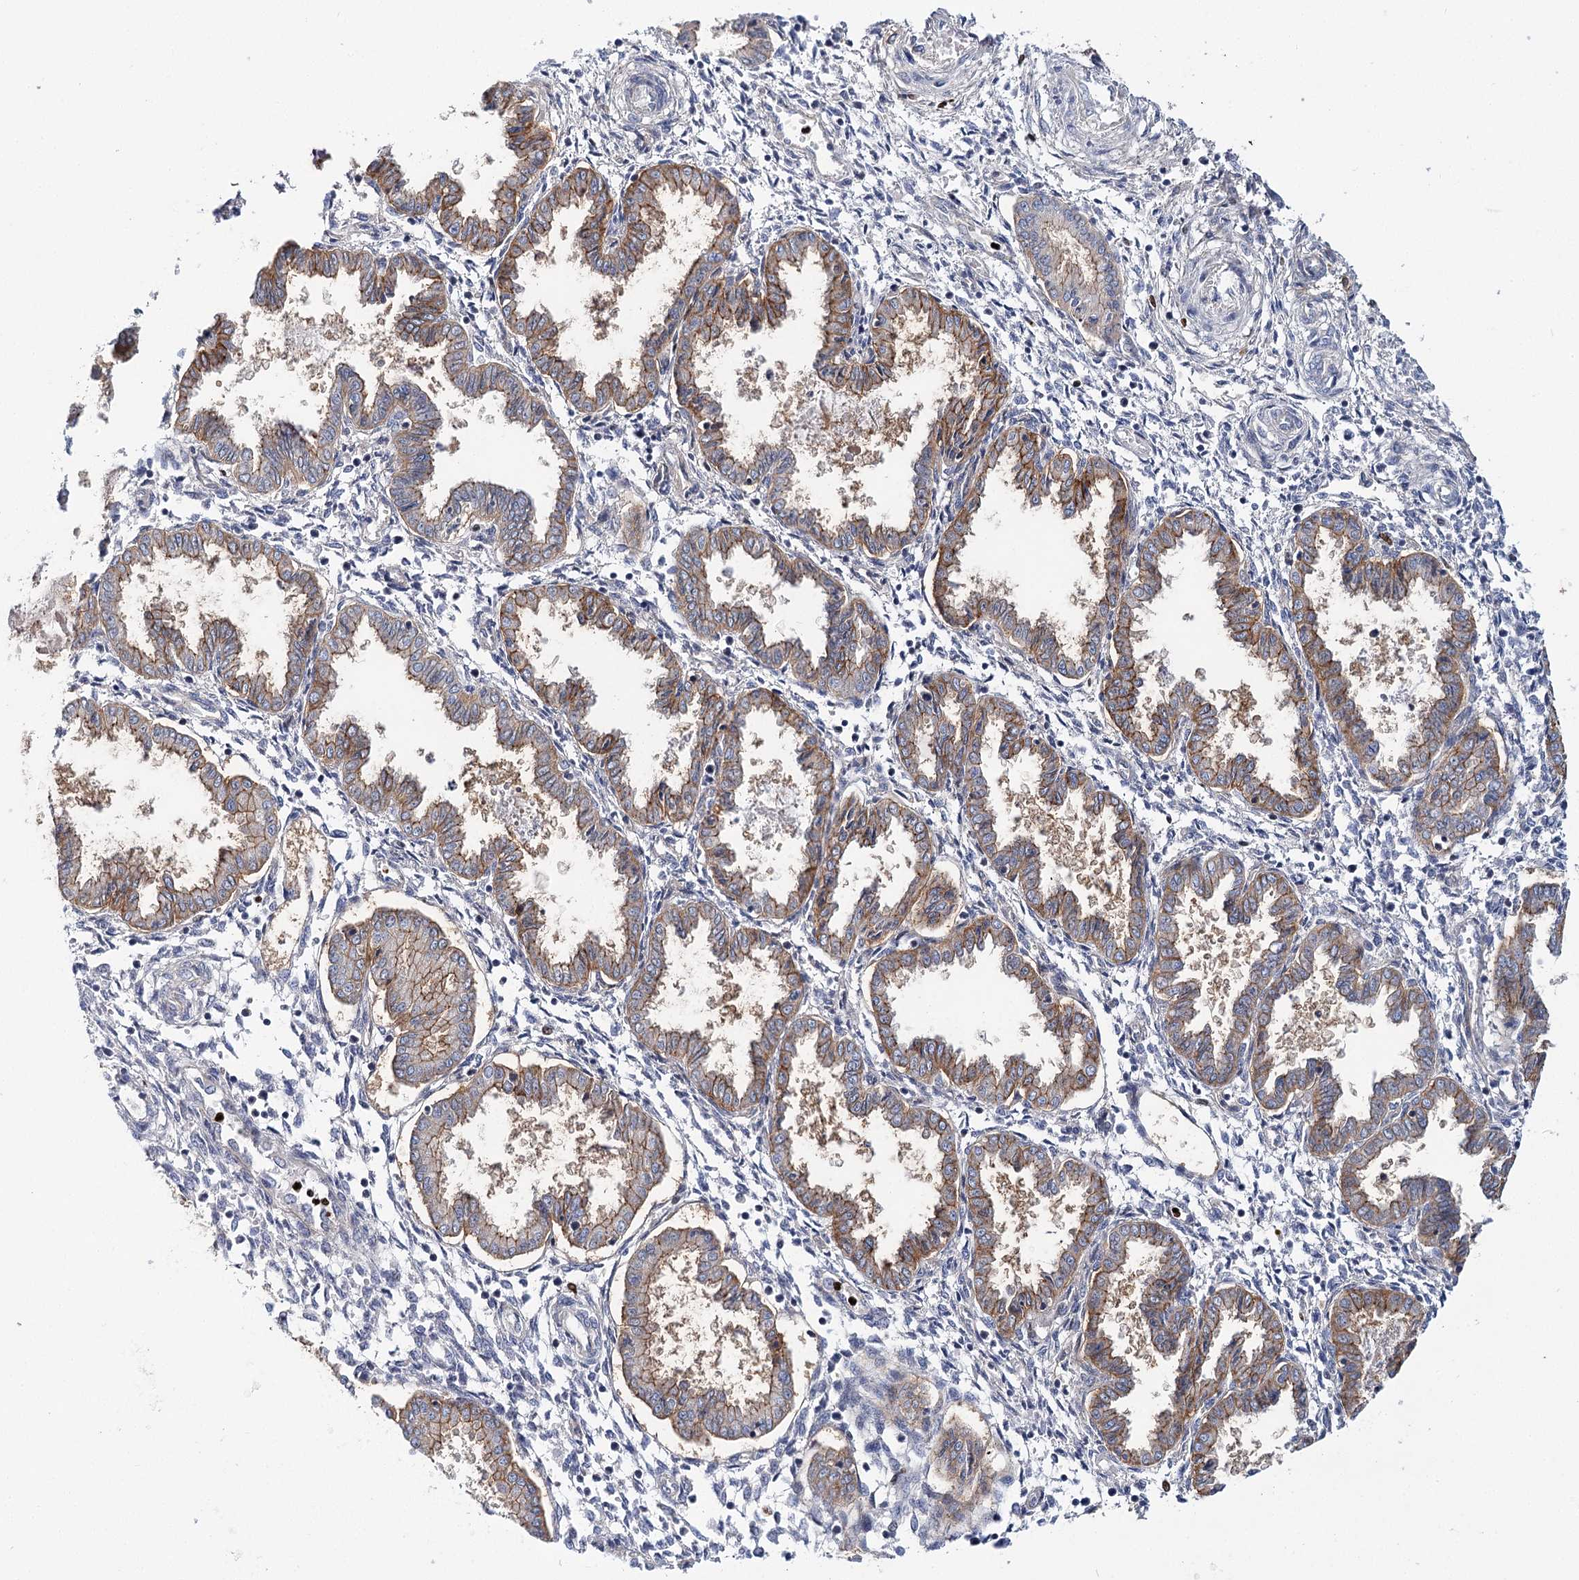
{"staining": {"intensity": "negative", "quantity": "none", "location": "none"}, "tissue": "endometrium", "cell_type": "Cells in endometrial stroma", "image_type": "normal", "snomed": [{"axis": "morphology", "description": "Normal tissue, NOS"}, {"axis": "topography", "description": "Endometrium"}], "caption": "Immunohistochemistry (IHC) of normal endometrium exhibits no positivity in cells in endometrial stroma. (Immunohistochemistry, brightfield microscopy, high magnification).", "gene": "C11orf52", "patient": {"sex": "female", "age": 33}}